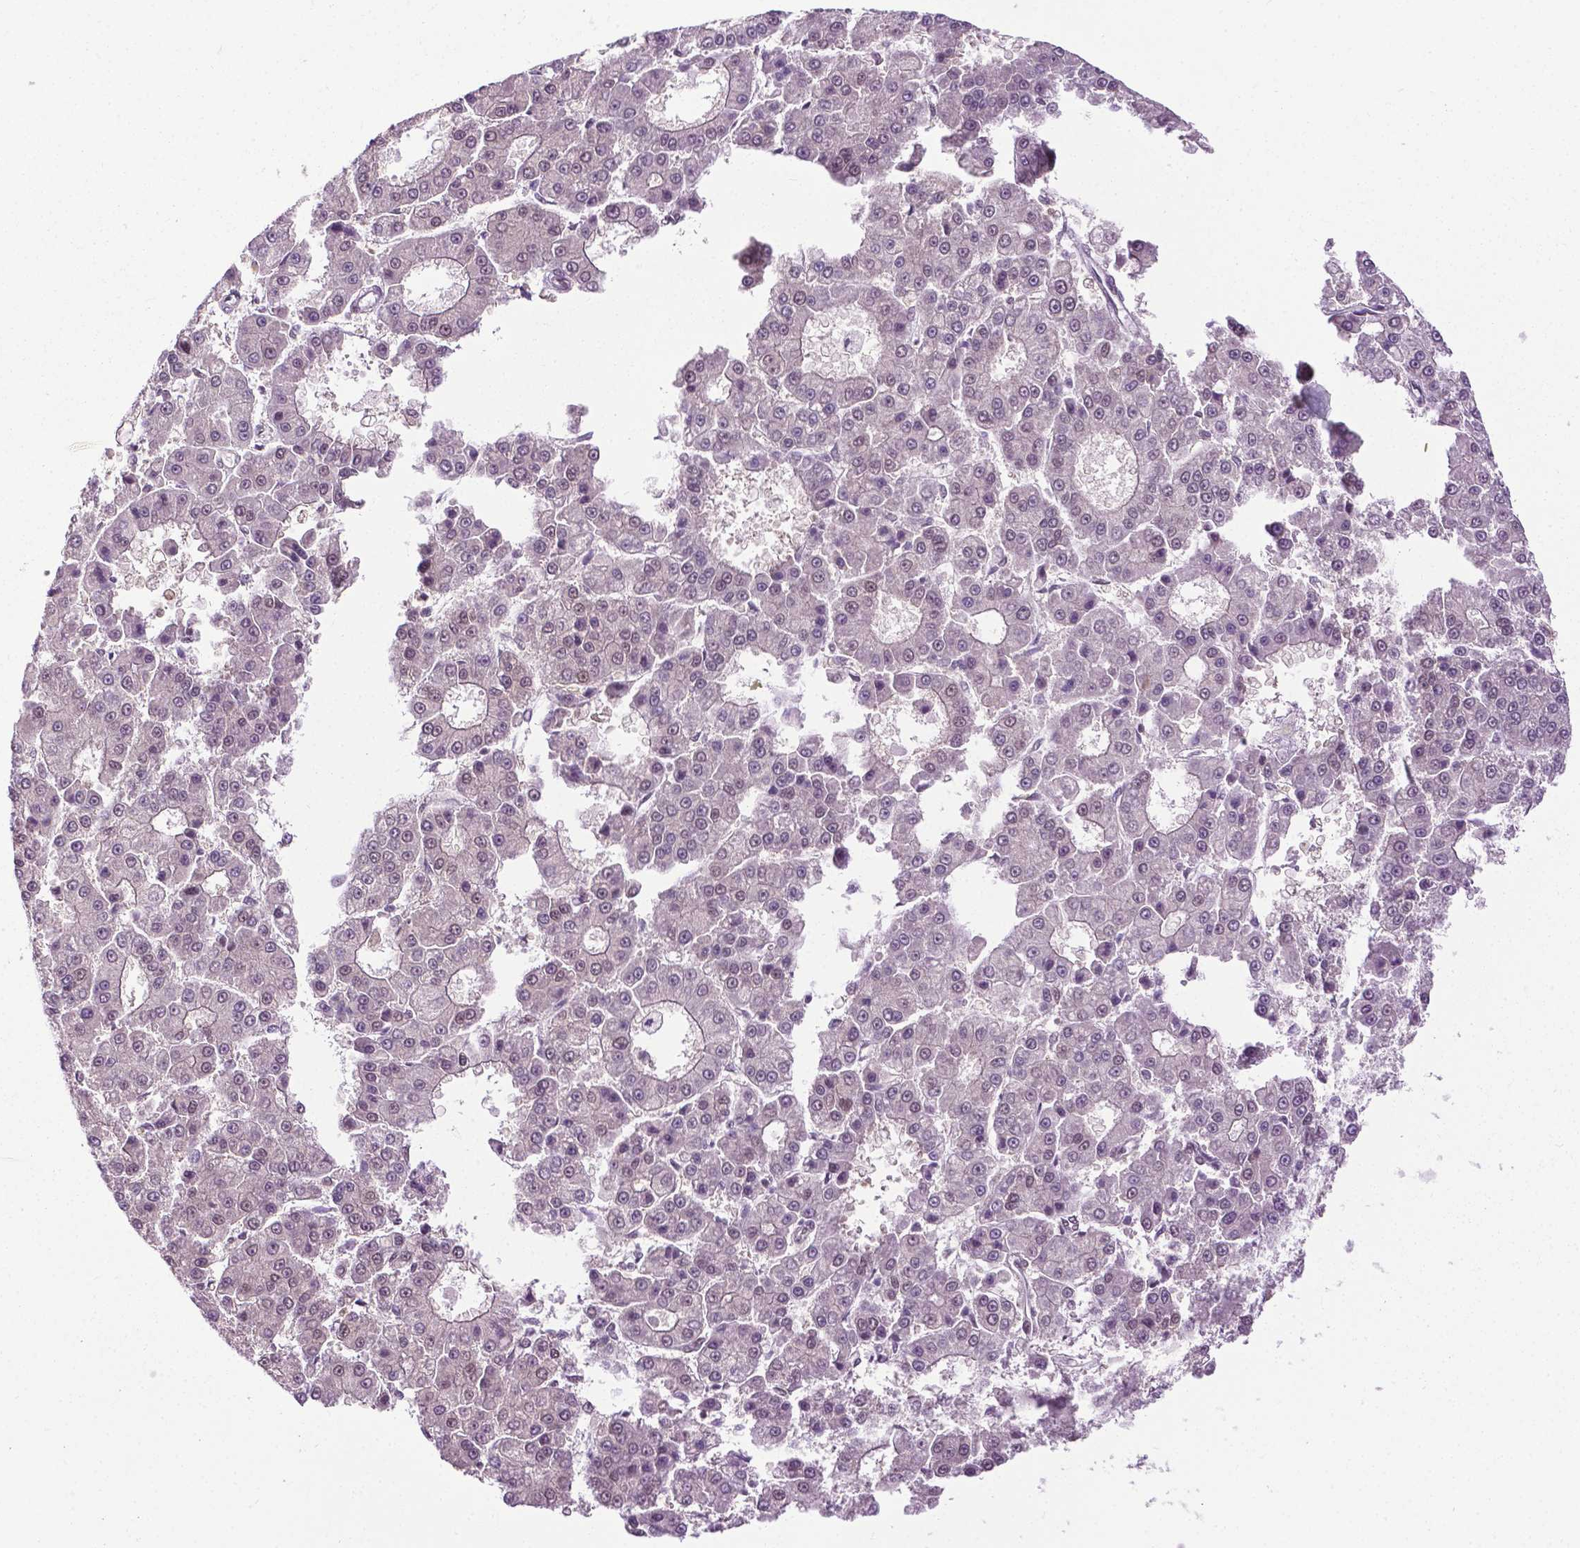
{"staining": {"intensity": "negative", "quantity": "none", "location": "none"}, "tissue": "liver cancer", "cell_type": "Tumor cells", "image_type": "cancer", "snomed": [{"axis": "morphology", "description": "Carcinoma, Hepatocellular, NOS"}, {"axis": "topography", "description": "Liver"}], "caption": "Immunohistochemistry of liver cancer (hepatocellular carcinoma) demonstrates no staining in tumor cells.", "gene": "UBQLN4", "patient": {"sex": "male", "age": 70}}